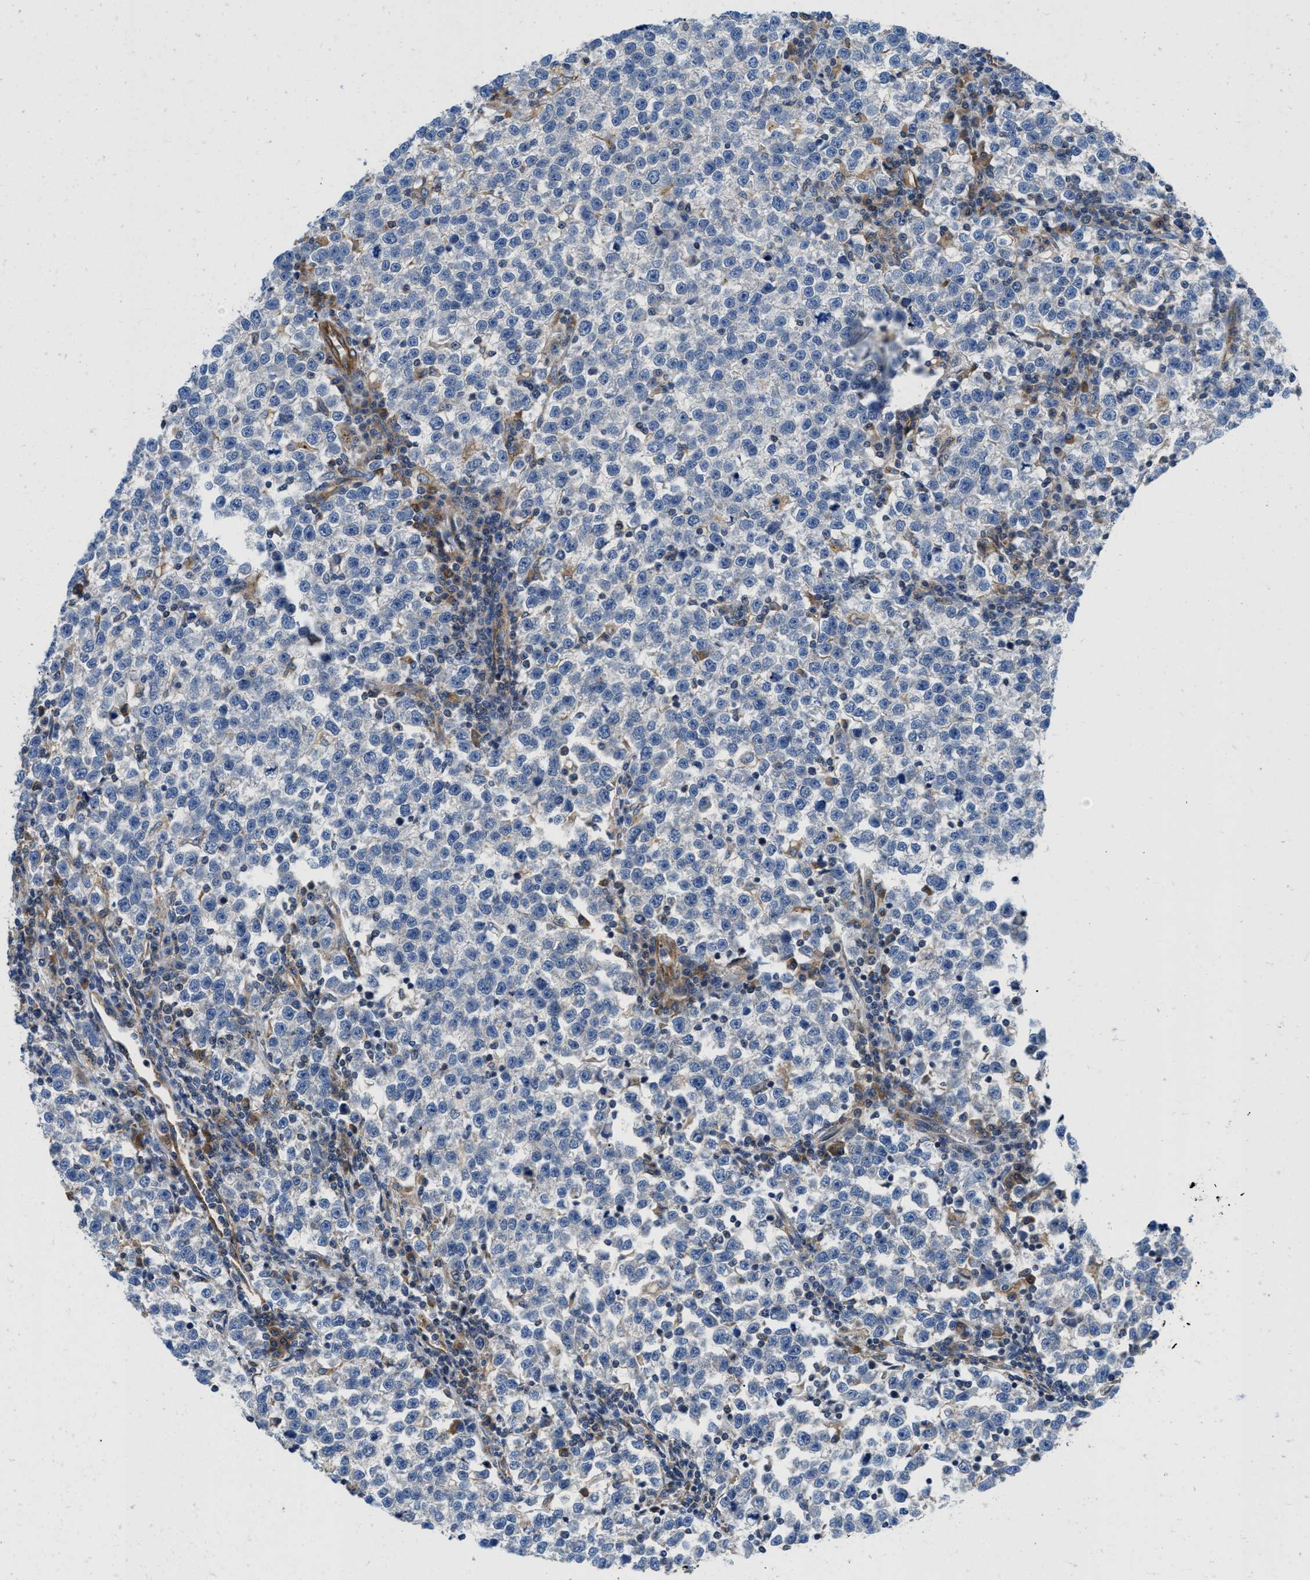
{"staining": {"intensity": "negative", "quantity": "none", "location": "none"}, "tissue": "testis cancer", "cell_type": "Tumor cells", "image_type": "cancer", "snomed": [{"axis": "morphology", "description": "Normal tissue, NOS"}, {"axis": "morphology", "description": "Seminoma, NOS"}, {"axis": "topography", "description": "Testis"}], "caption": "The image displays no significant expression in tumor cells of testis cancer (seminoma).", "gene": "HSD17B12", "patient": {"sex": "male", "age": 43}}